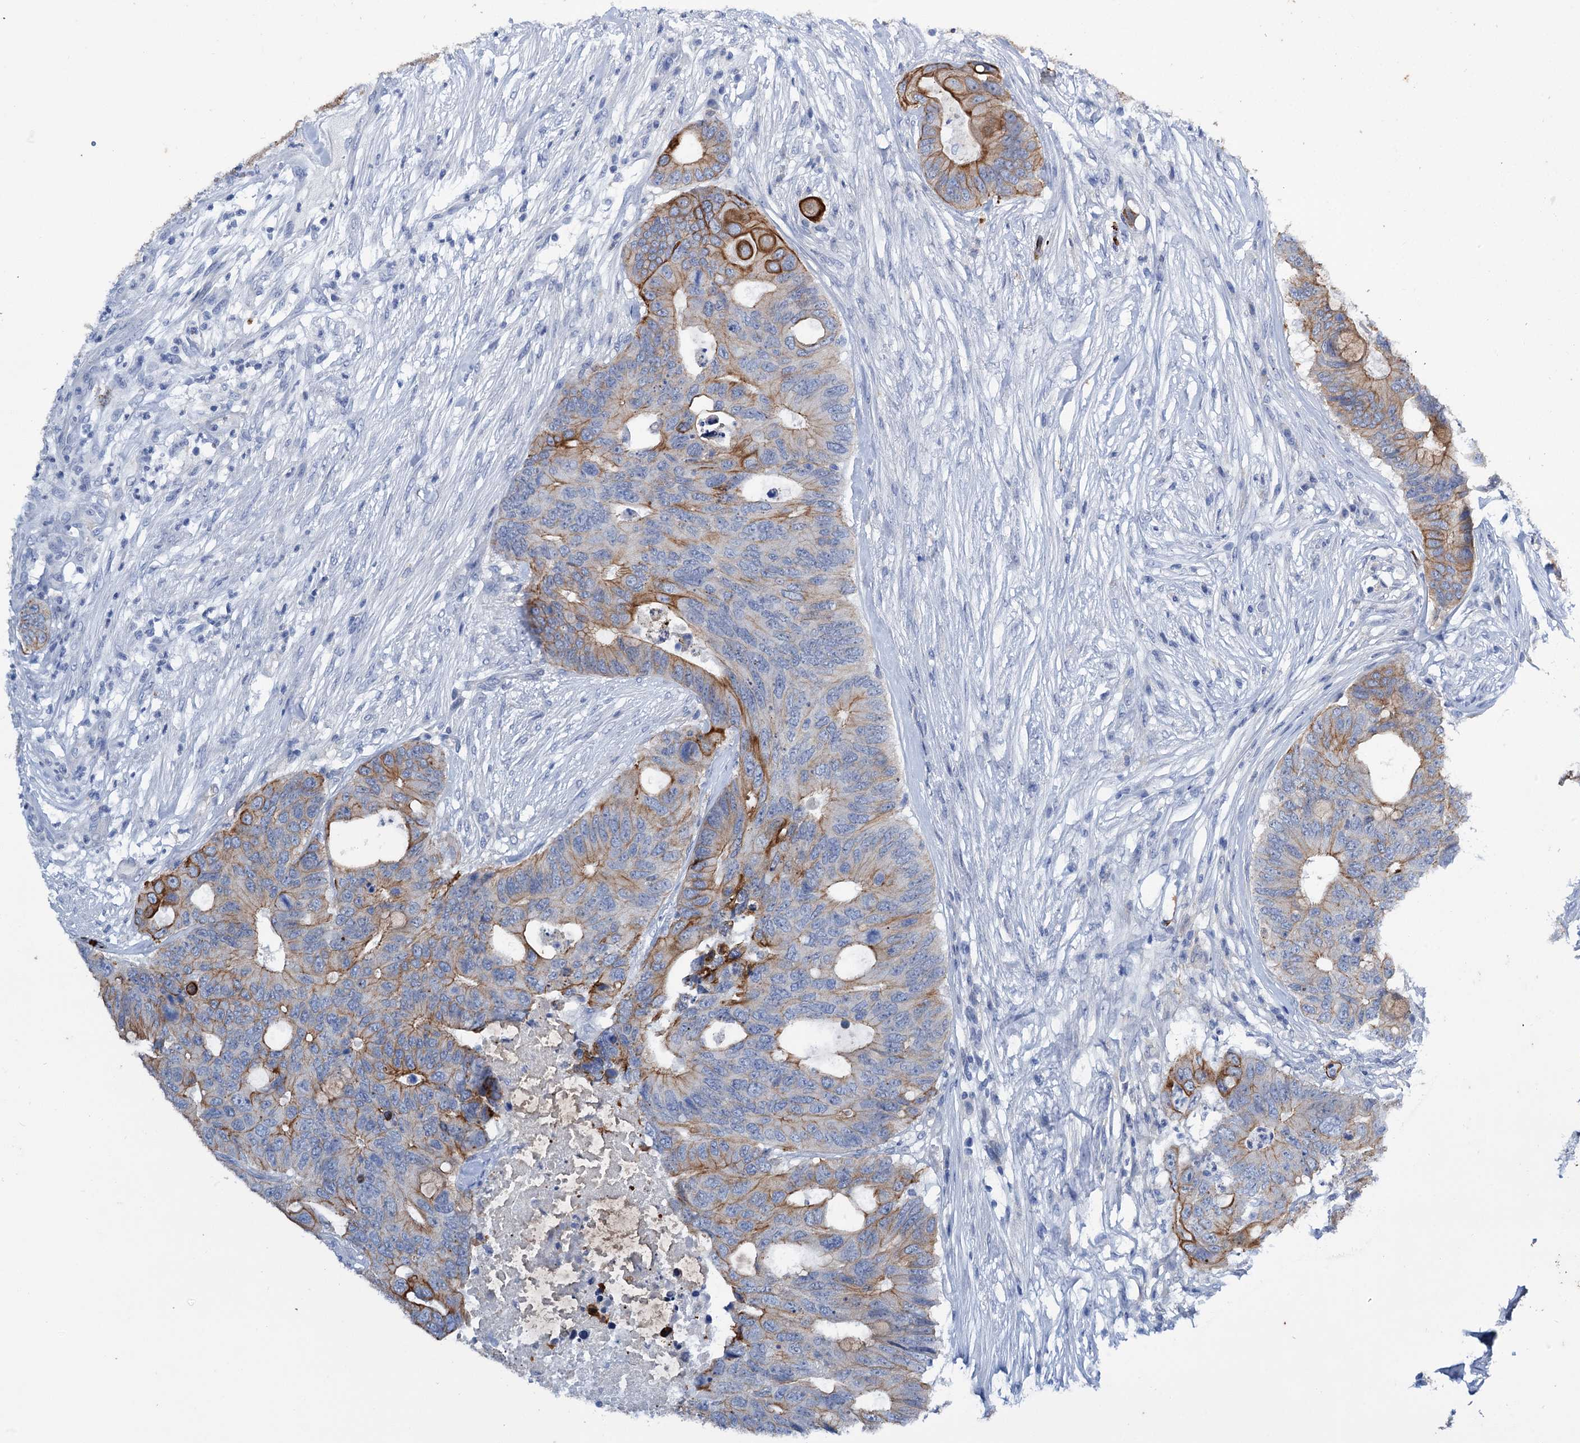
{"staining": {"intensity": "moderate", "quantity": "25%-75%", "location": "cytoplasmic/membranous"}, "tissue": "colorectal cancer", "cell_type": "Tumor cells", "image_type": "cancer", "snomed": [{"axis": "morphology", "description": "Adenocarcinoma, NOS"}, {"axis": "topography", "description": "Colon"}], "caption": "Immunohistochemical staining of colorectal cancer (adenocarcinoma) reveals moderate cytoplasmic/membranous protein positivity in approximately 25%-75% of tumor cells. (Stains: DAB (3,3'-diaminobenzidine) in brown, nuclei in blue, Microscopy: brightfield microscopy at high magnification).", "gene": "FAAP20", "patient": {"sex": "male", "age": 71}}